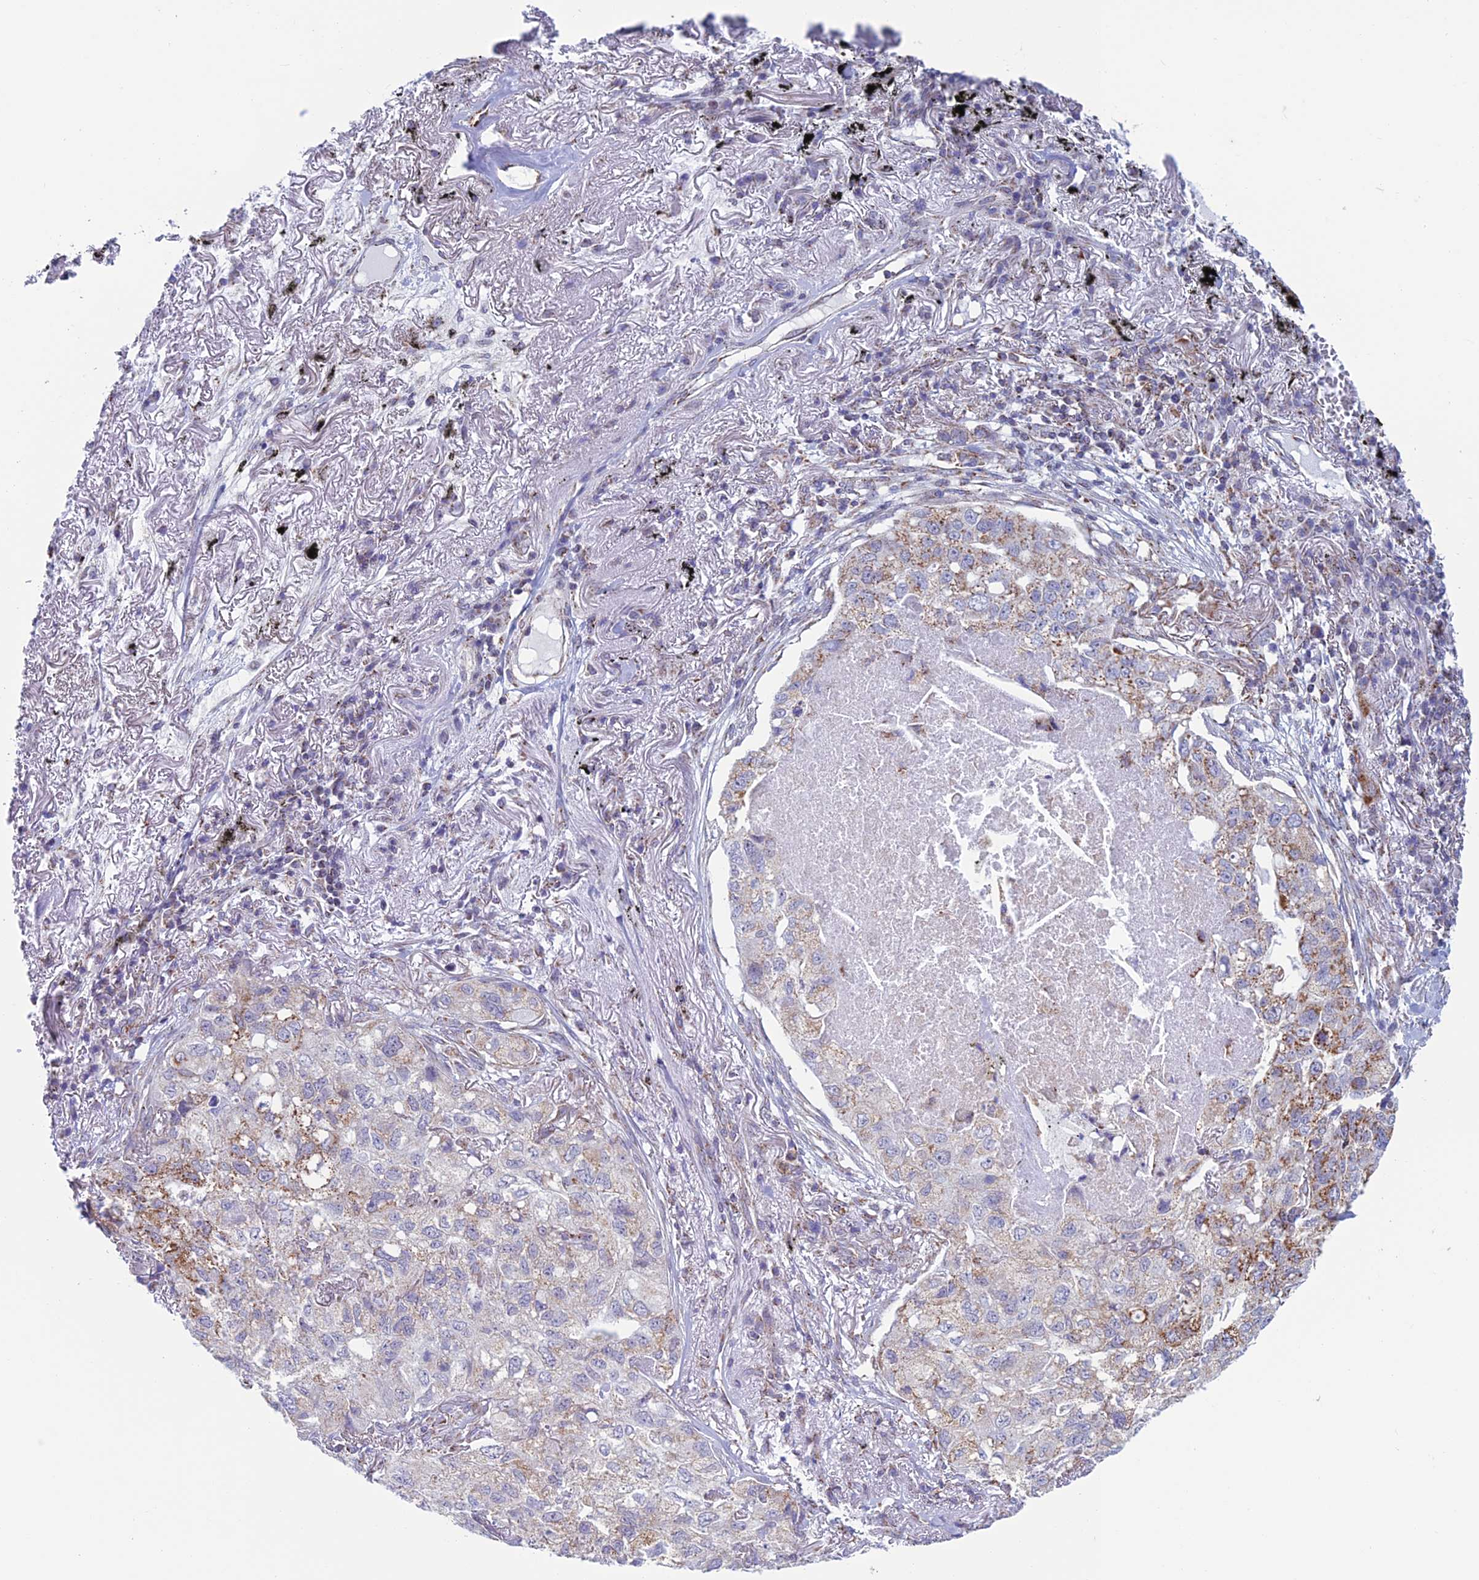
{"staining": {"intensity": "moderate", "quantity": "<25%", "location": "cytoplasmic/membranous"}, "tissue": "lung cancer", "cell_type": "Tumor cells", "image_type": "cancer", "snomed": [{"axis": "morphology", "description": "Adenocarcinoma, NOS"}, {"axis": "topography", "description": "Lung"}], "caption": "High-magnification brightfield microscopy of lung adenocarcinoma stained with DAB (brown) and counterstained with hematoxylin (blue). tumor cells exhibit moderate cytoplasmic/membranous expression is appreciated in about<25% of cells.", "gene": "ZNG1B", "patient": {"sex": "male", "age": 65}}